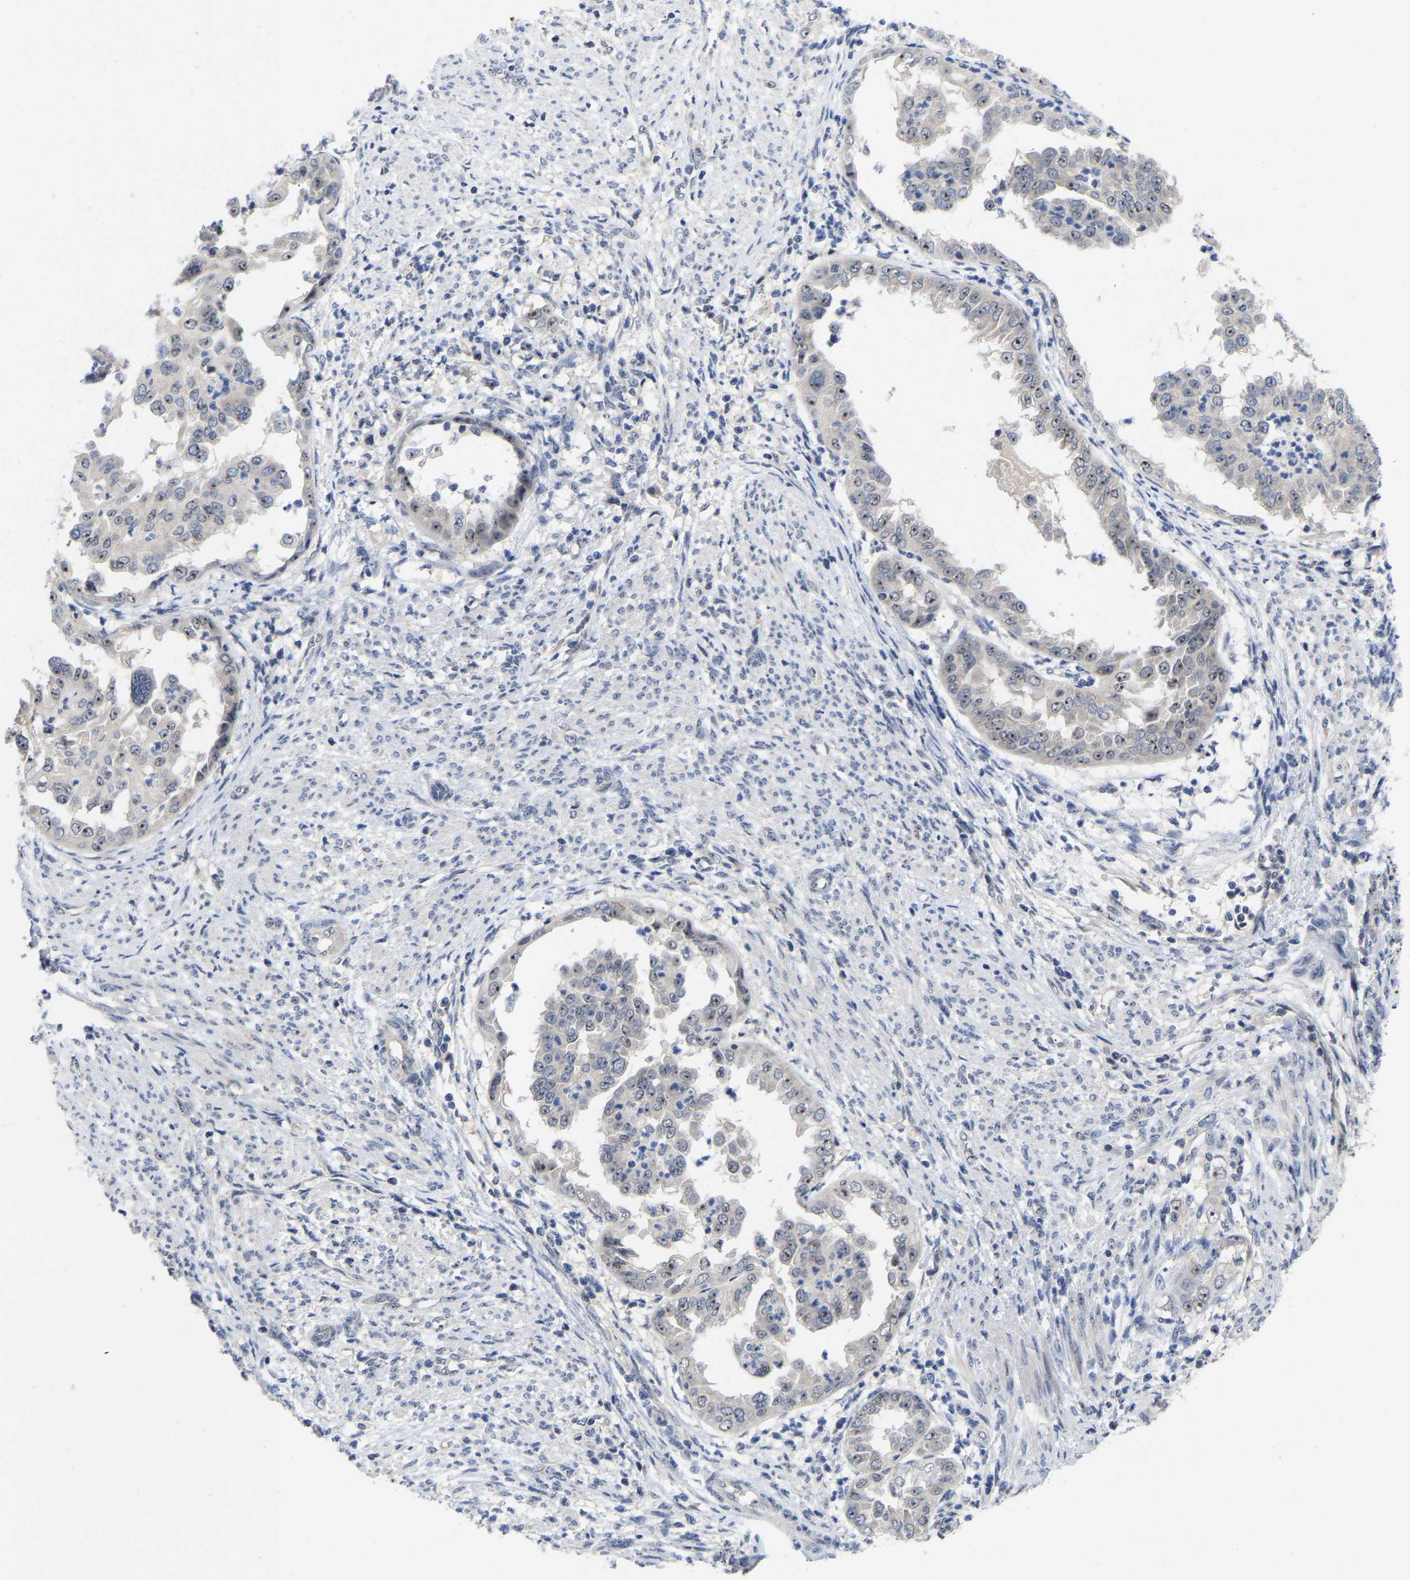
{"staining": {"intensity": "weak", "quantity": "<25%", "location": "nuclear"}, "tissue": "endometrial cancer", "cell_type": "Tumor cells", "image_type": "cancer", "snomed": [{"axis": "morphology", "description": "Adenocarcinoma, NOS"}, {"axis": "topography", "description": "Endometrium"}], "caption": "A histopathology image of adenocarcinoma (endometrial) stained for a protein exhibits no brown staining in tumor cells. (Brightfield microscopy of DAB (3,3'-diaminobenzidine) immunohistochemistry at high magnification).", "gene": "NLE1", "patient": {"sex": "female", "age": 85}}